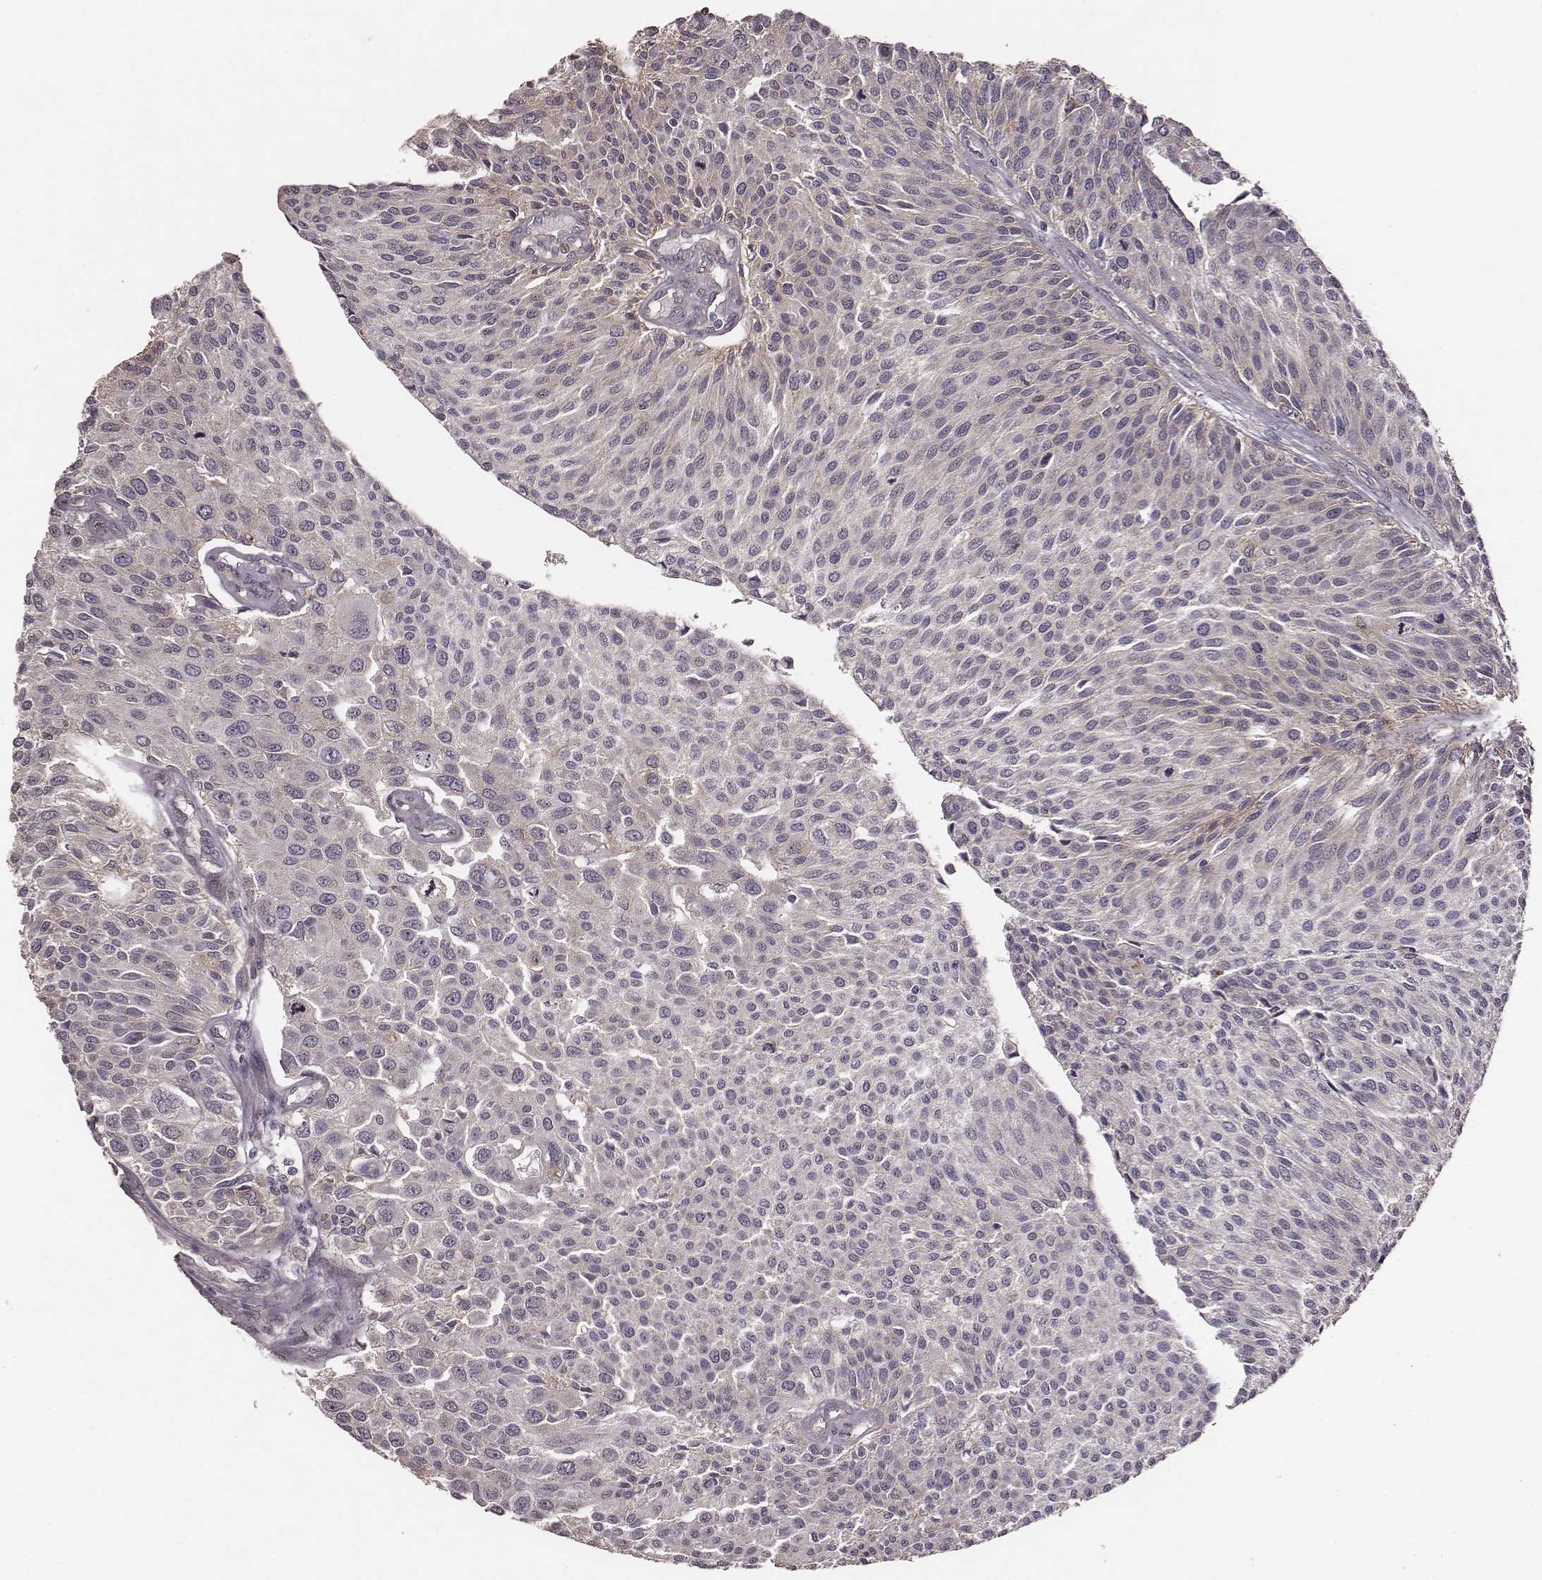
{"staining": {"intensity": "negative", "quantity": "none", "location": "none"}, "tissue": "urothelial cancer", "cell_type": "Tumor cells", "image_type": "cancer", "snomed": [{"axis": "morphology", "description": "Urothelial carcinoma, NOS"}, {"axis": "topography", "description": "Urinary bladder"}], "caption": "DAB (3,3'-diaminobenzidine) immunohistochemical staining of human transitional cell carcinoma shows no significant positivity in tumor cells.", "gene": "VPS26A", "patient": {"sex": "male", "age": 55}}